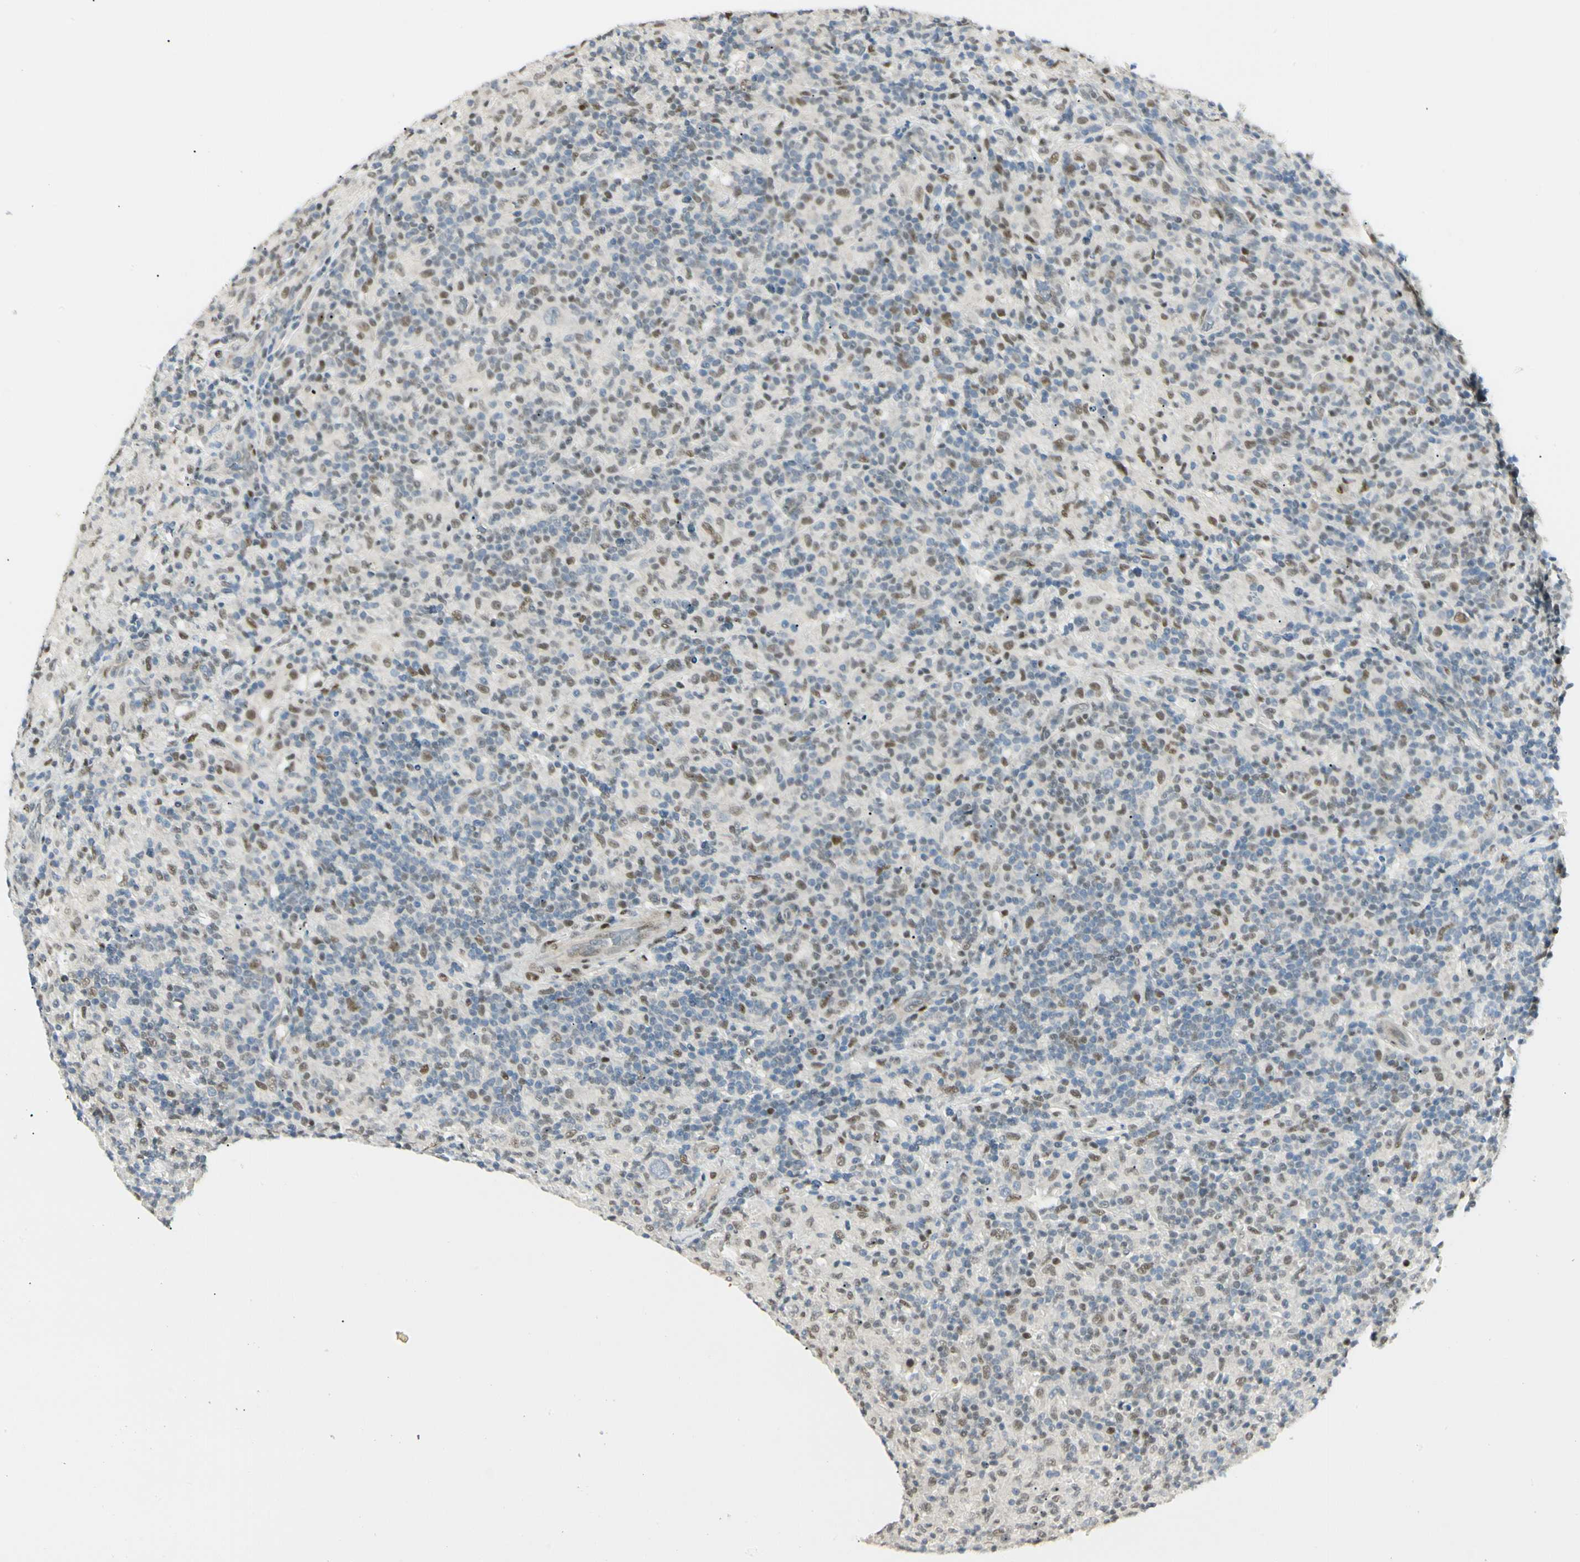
{"staining": {"intensity": "negative", "quantity": "none", "location": "none"}, "tissue": "lymphoma", "cell_type": "Tumor cells", "image_type": "cancer", "snomed": [{"axis": "morphology", "description": "Hodgkin's disease, NOS"}, {"axis": "topography", "description": "Lymph node"}], "caption": "This is a histopathology image of immunohistochemistry (IHC) staining of Hodgkin's disease, which shows no expression in tumor cells.", "gene": "ATXN1", "patient": {"sex": "male", "age": 70}}